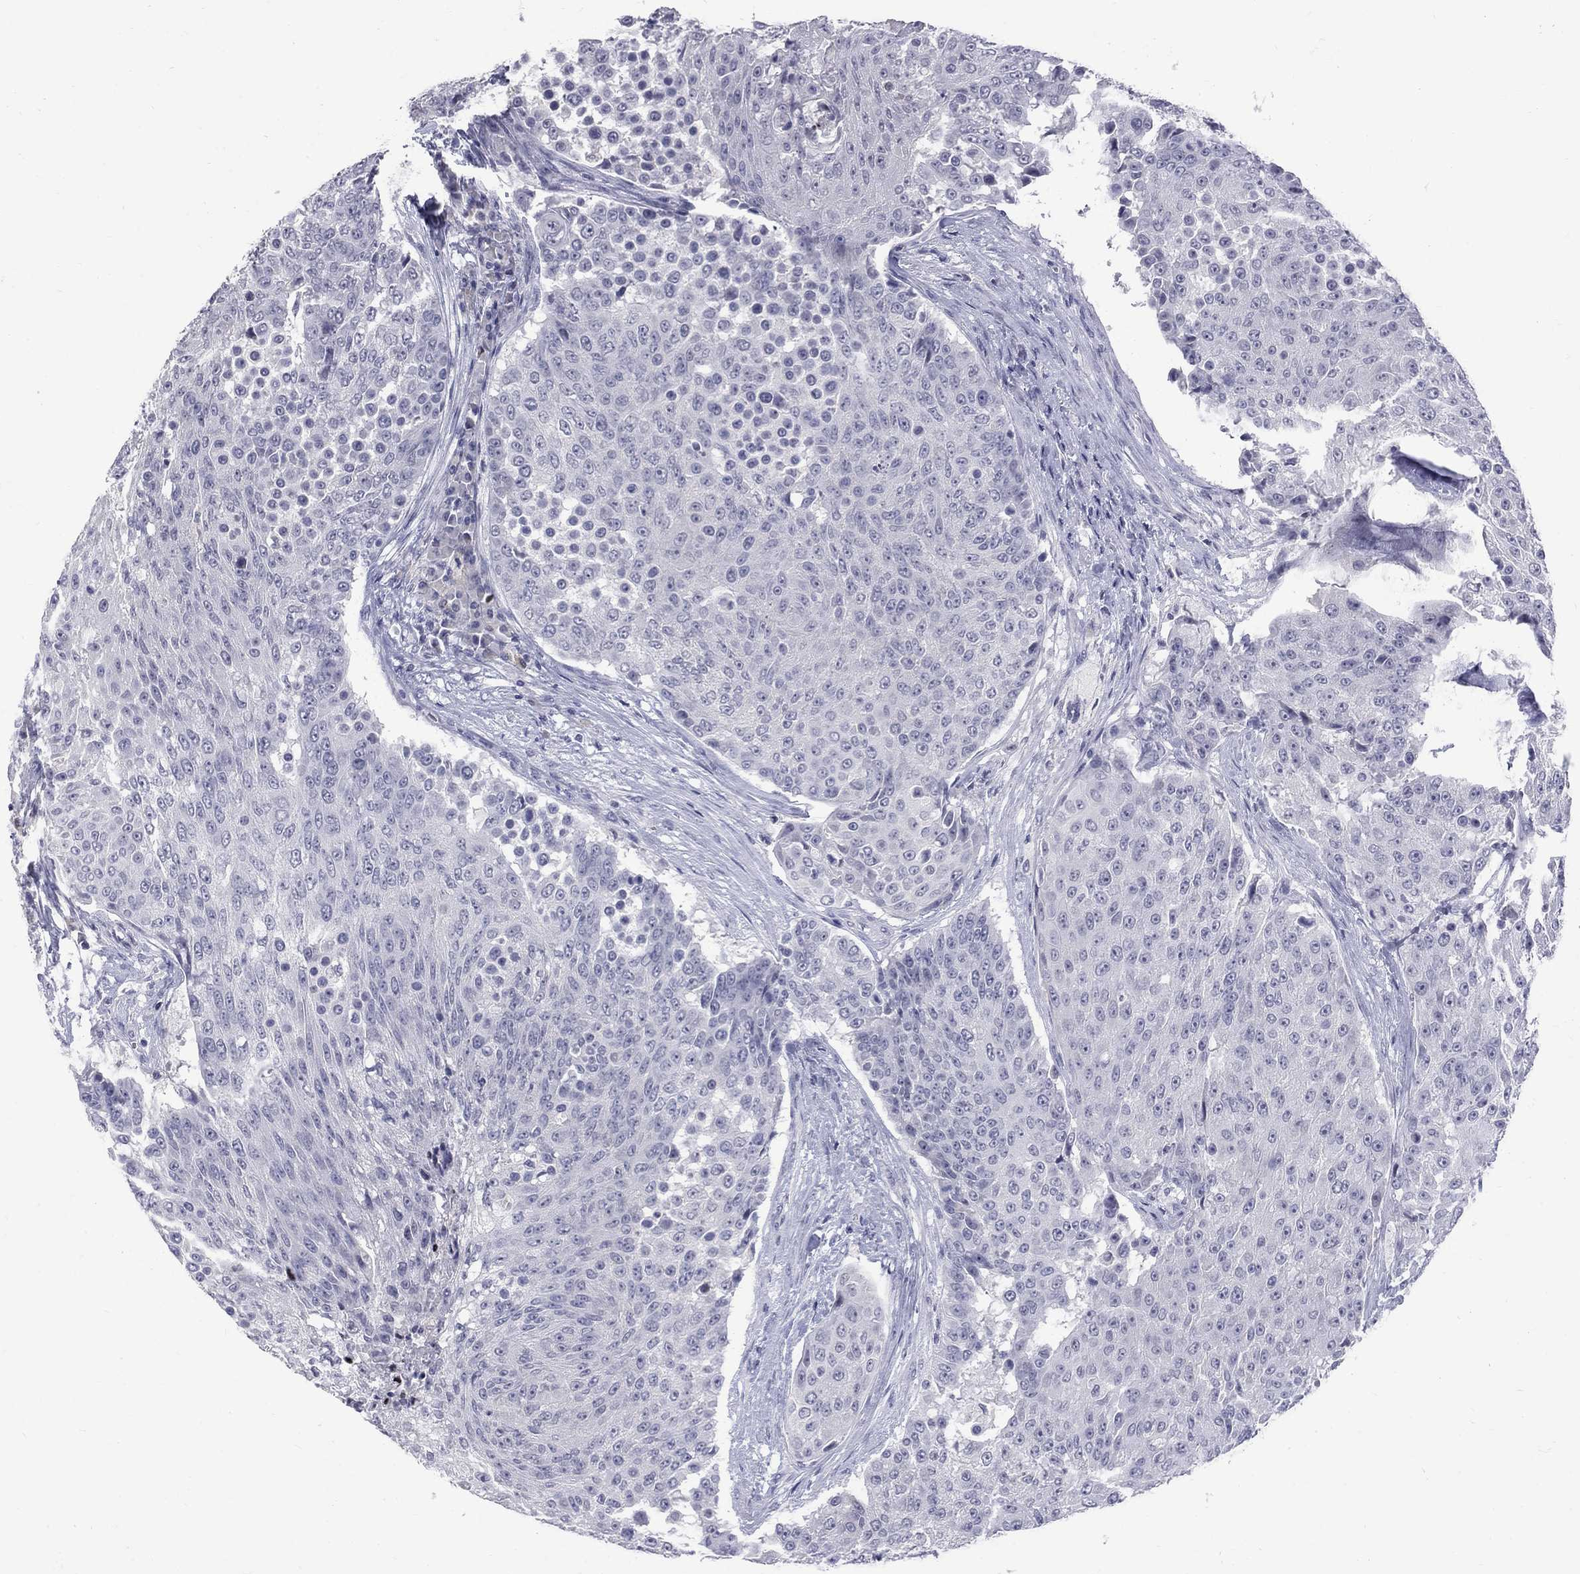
{"staining": {"intensity": "negative", "quantity": "none", "location": "none"}, "tissue": "urothelial cancer", "cell_type": "Tumor cells", "image_type": "cancer", "snomed": [{"axis": "morphology", "description": "Urothelial carcinoma, High grade"}, {"axis": "topography", "description": "Urinary bladder"}], "caption": "Human urothelial carcinoma (high-grade) stained for a protein using immunohistochemistry displays no staining in tumor cells.", "gene": "CTNND2", "patient": {"sex": "female", "age": 63}}